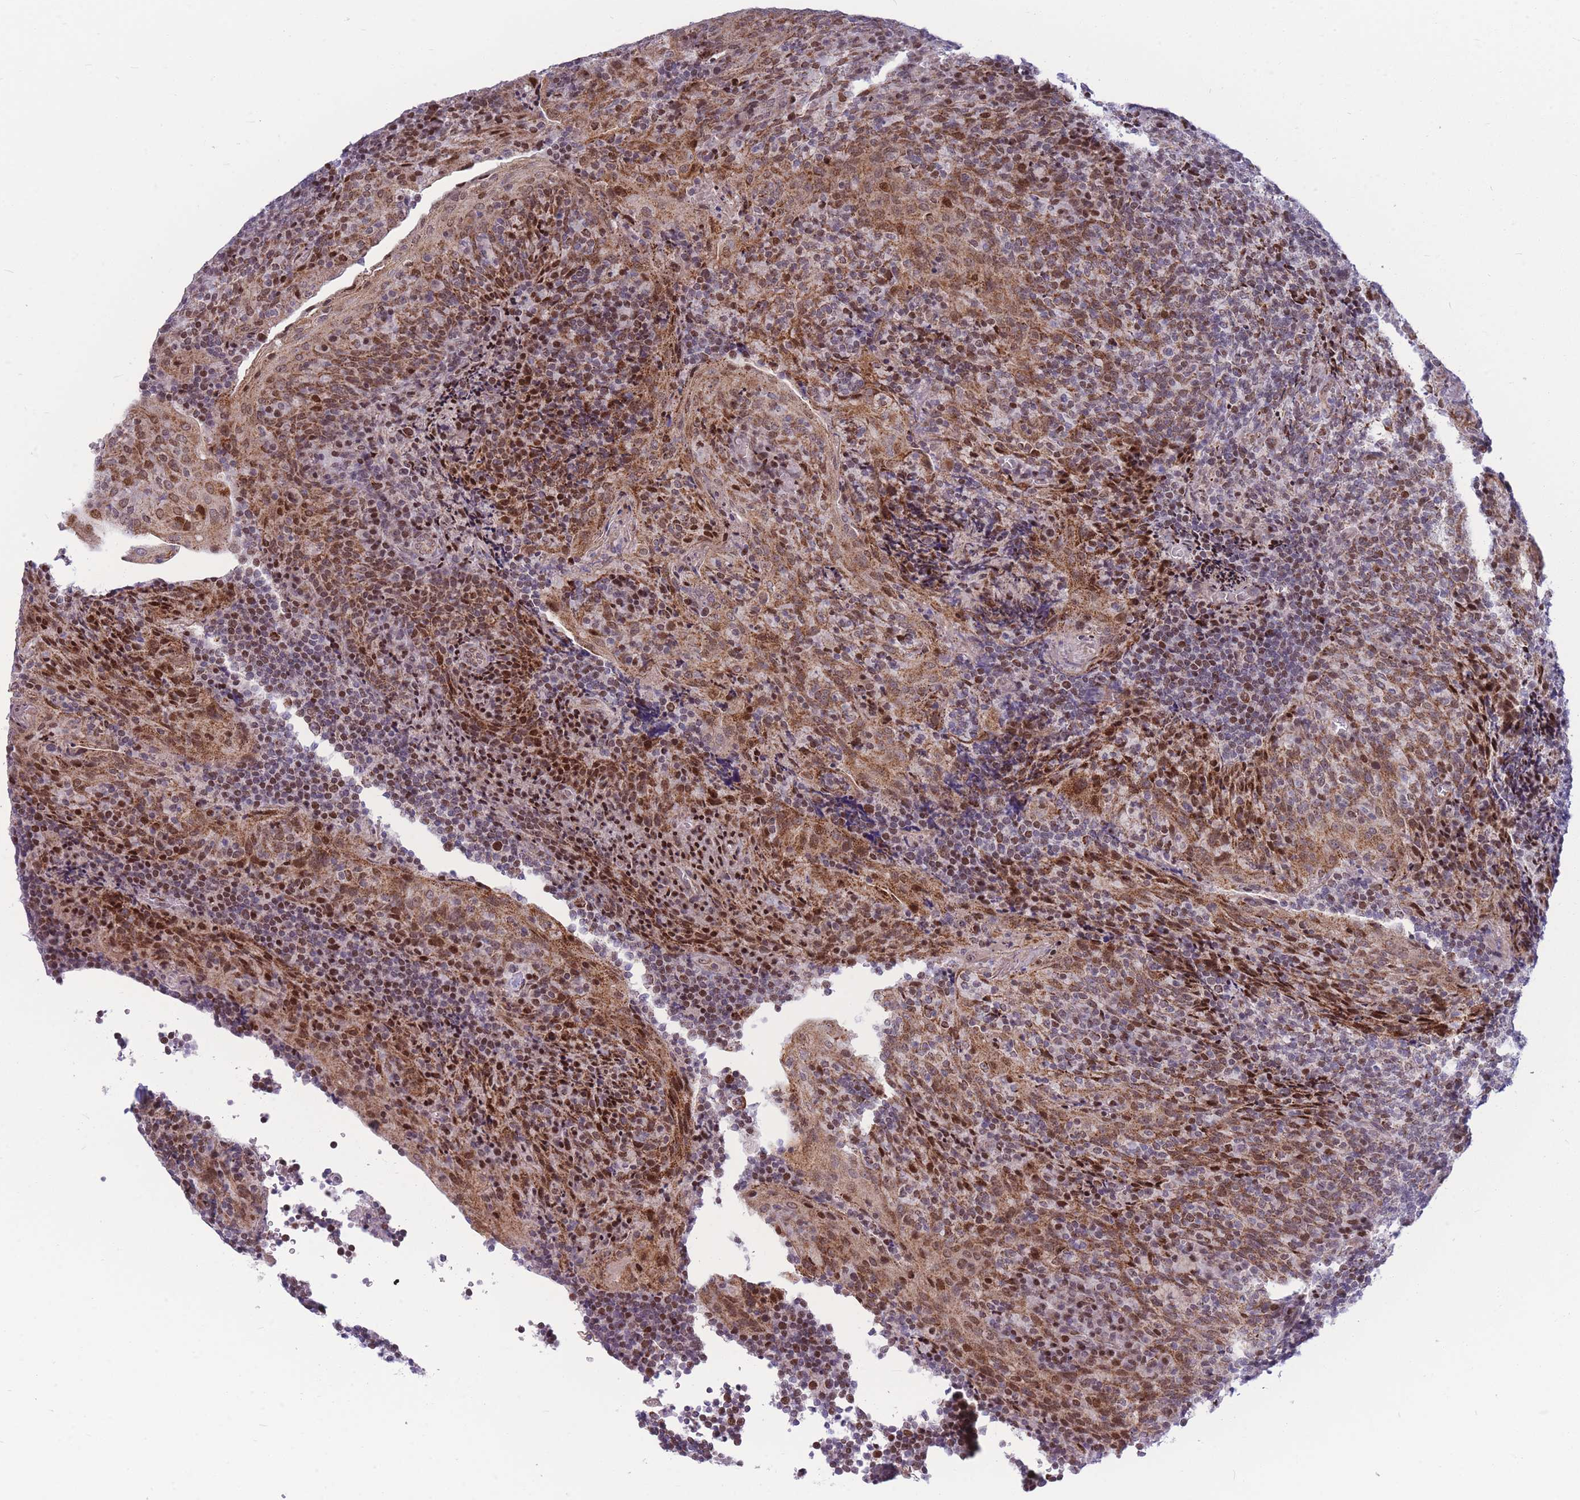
{"staining": {"intensity": "negative", "quantity": "none", "location": "none"}, "tissue": "tonsil", "cell_type": "Germinal center cells", "image_type": "normal", "snomed": [{"axis": "morphology", "description": "Normal tissue, NOS"}, {"axis": "topography", "description": "Tonsil"}], "caption": "Germinal center cells show no significant positivity in benign tonsil. The staining is performed using DAB (3,3'-diaminobenzidine) brown chromogen with nuclei counter-stained in using hematoxylin.", "gene": "HSPE1", "patient": {"sex": "male", "age": 17}}